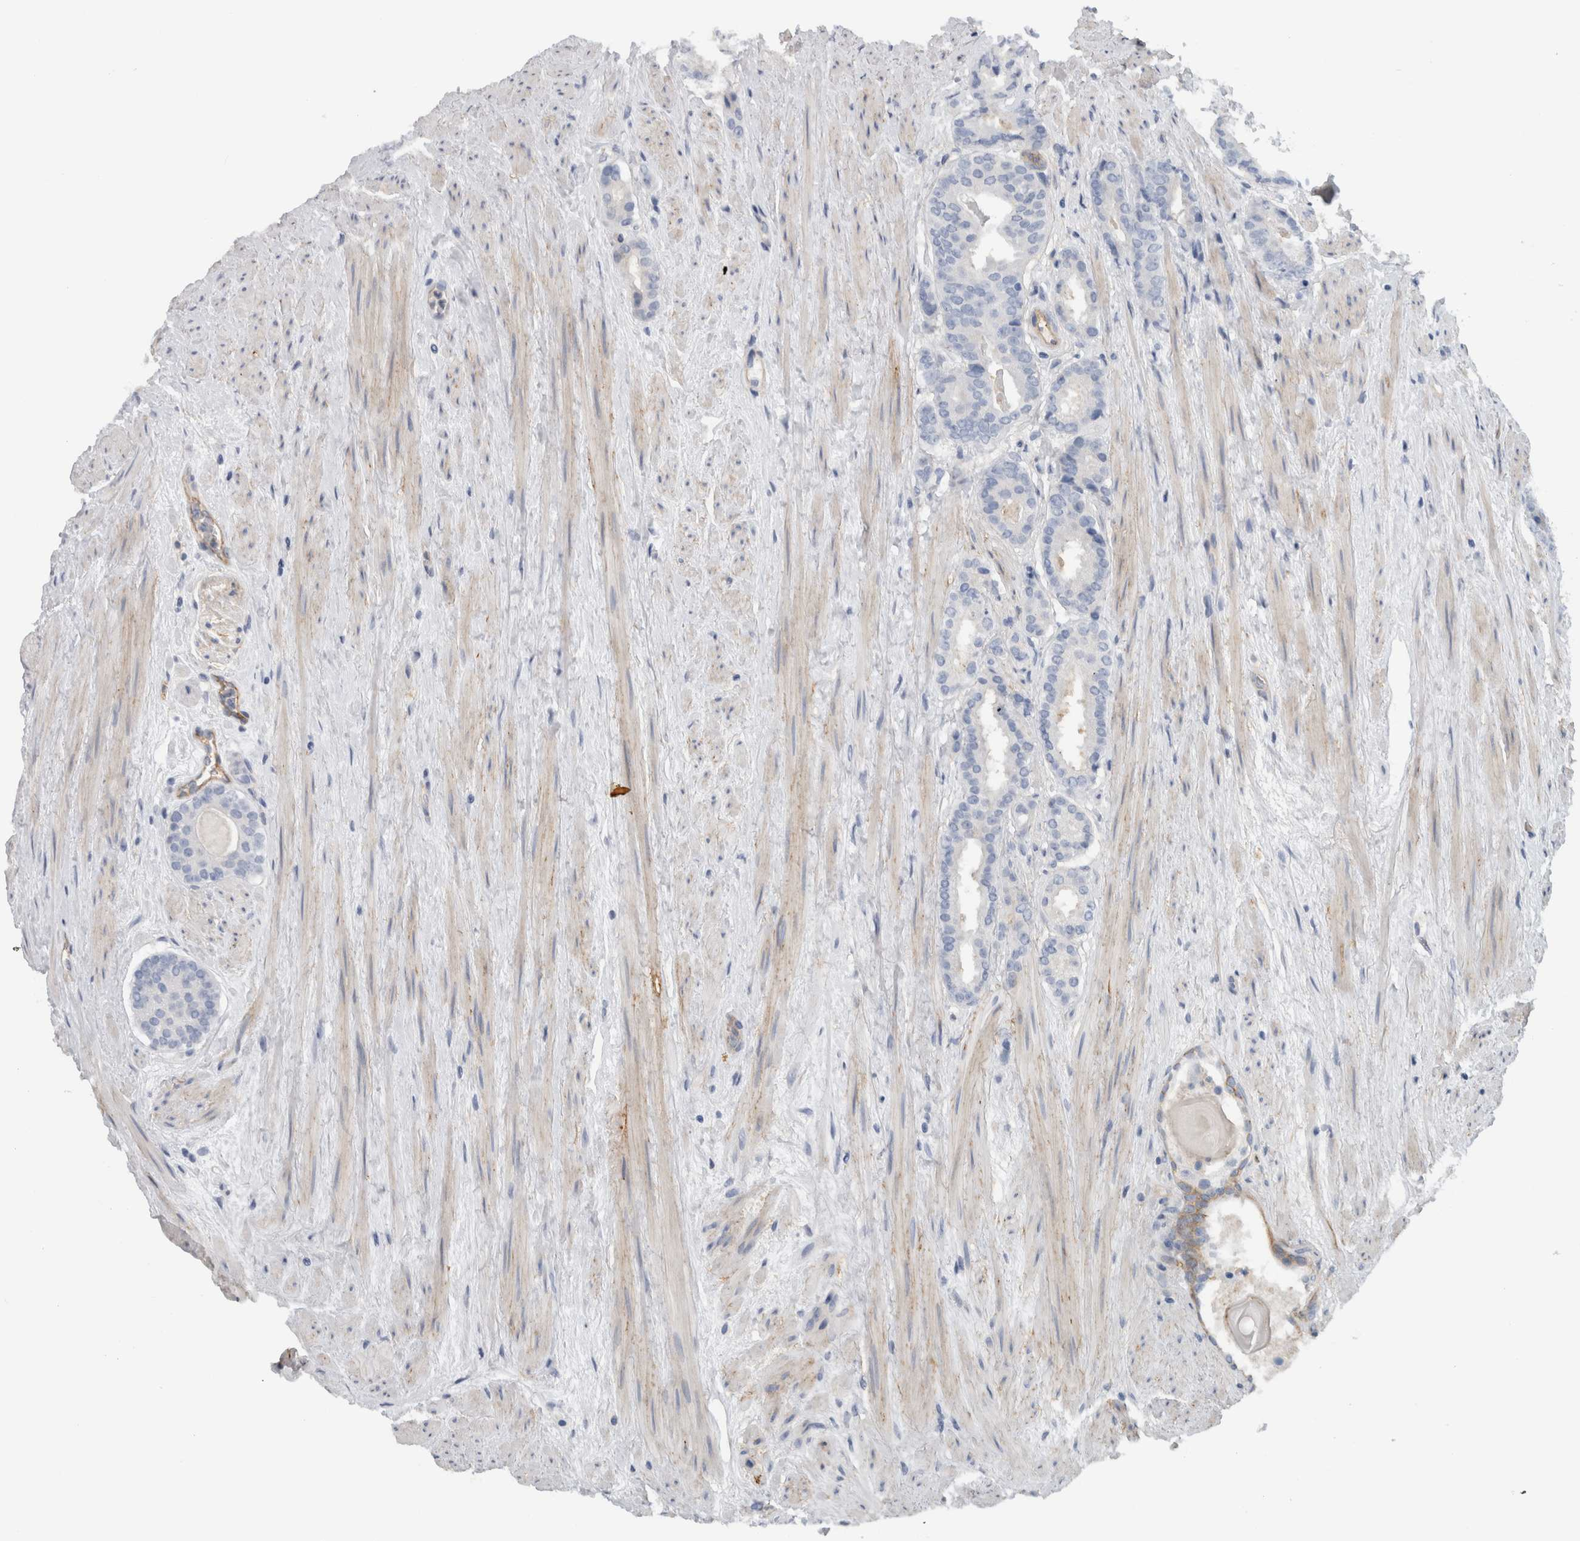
{"staining": {"intensity": "negative", "quantity": "none", "location": "none"}, "tissue": "prostate cancer", "cell_type": "Tumor cells", "image_type": "cancer", "snomed": [{"axis": "morphology", "description": "Adenocarcinoma, Low grade"}, {"axis": "topography", "description": "Prostate"}], "caption": "A high-resolution image shows immunohistochemistry staining of prostate cancer (adenocarcinoma (low-grade)), which shows no significant staining in tumor cells.", "gene": "CD59", "patient": {"sex": "male", "age": 69}}